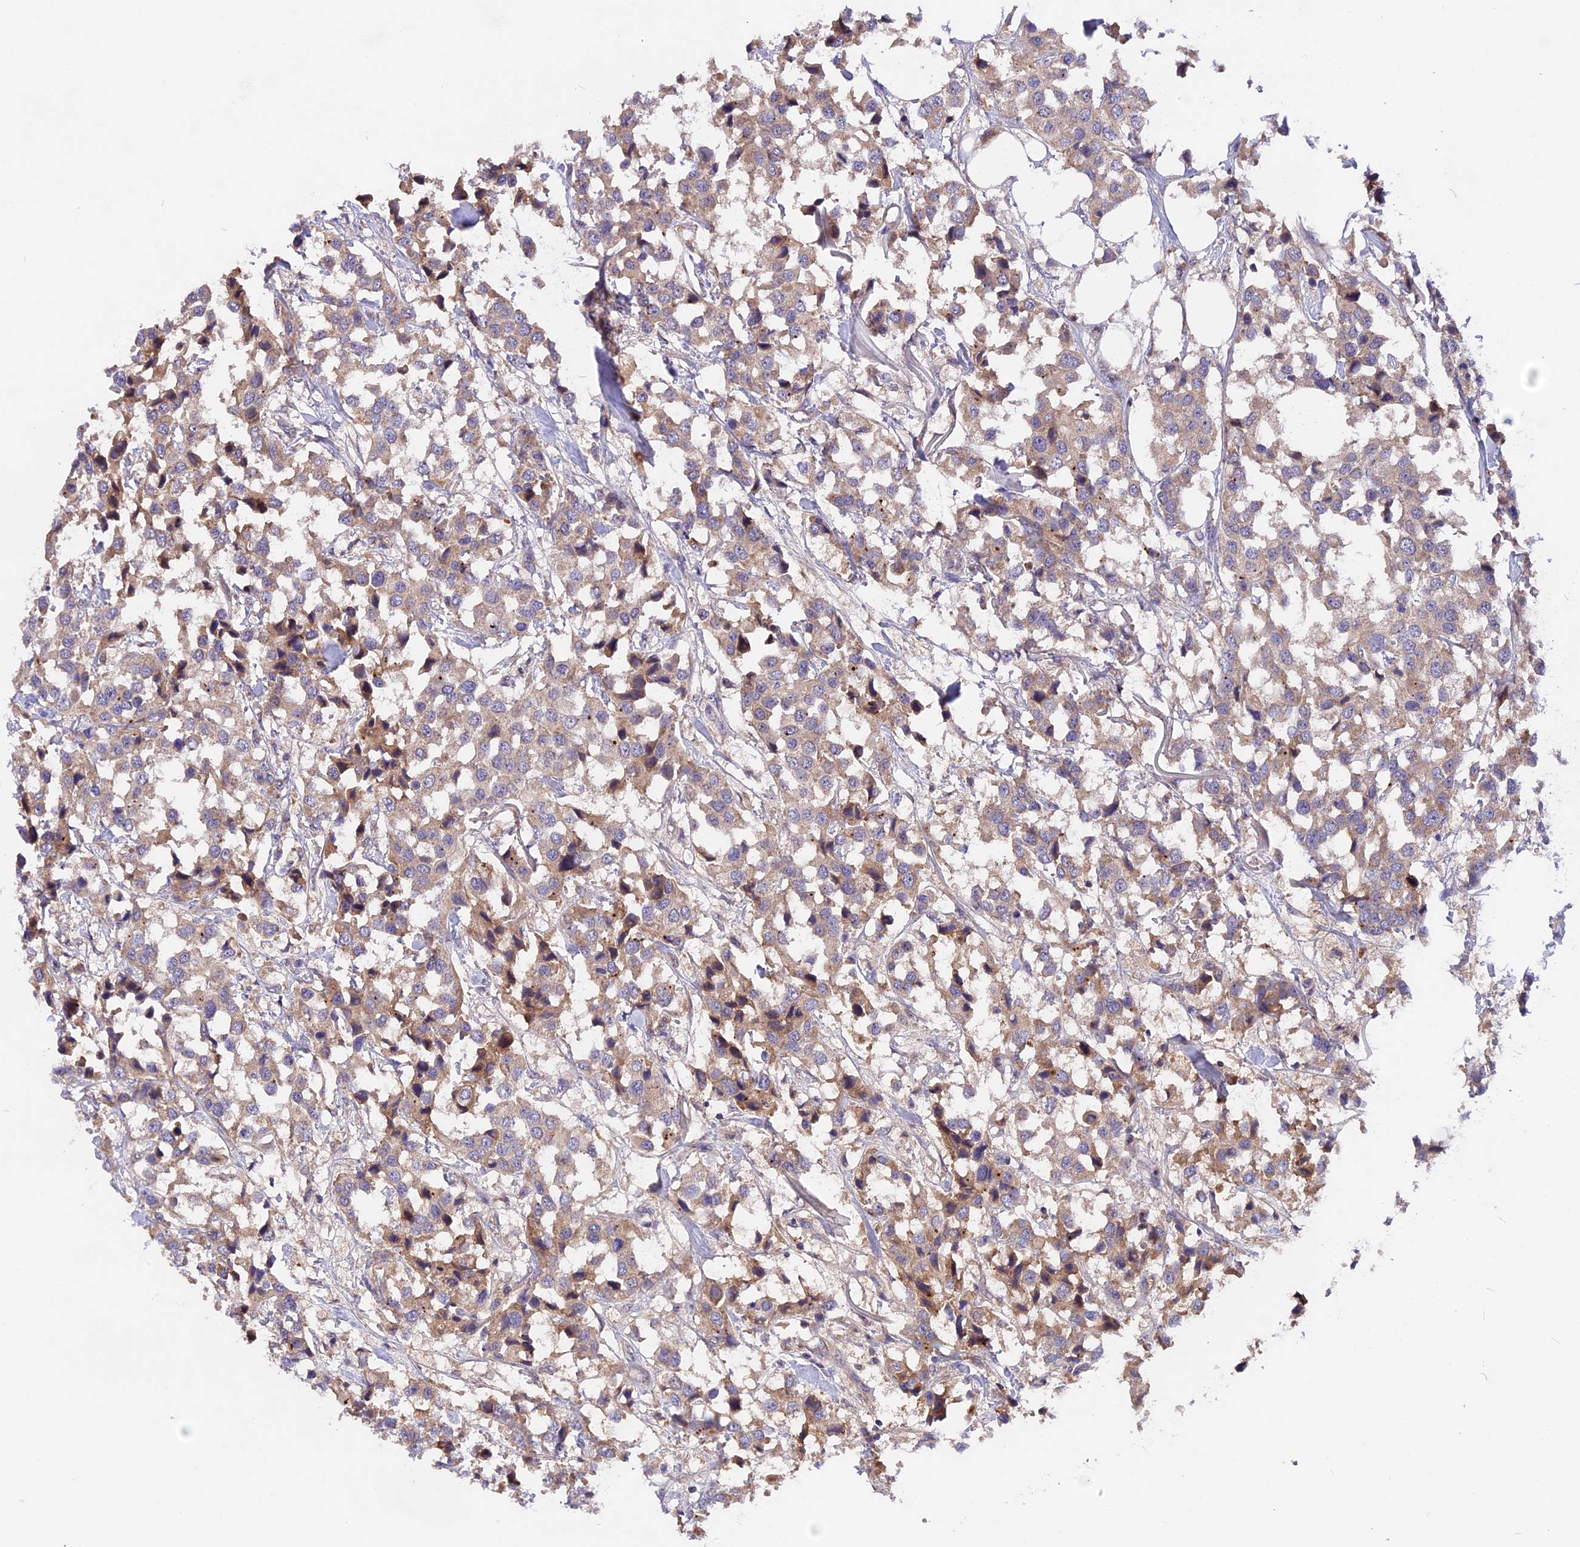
{"staining": {"intensity": "moderate", "quantity": "<25%", "location": "cytoplasmic/membranous"}, "tissue": "breast cancer", "cell_type": "Tumor cells", "image_type": "cancer", "snomed": [{"axis": "morphology", "description": "Duct carcinoma"}, {"axis": "topography", "description": "Breast"}], "caption": "Moderate cytoplasmic/membranous protein positivity is identified in about <25% of tumor cells in infiltrating ductal carcinoma (breast).", "gene": "MARK4", "patient": {"sex": "female", "age": 80}}